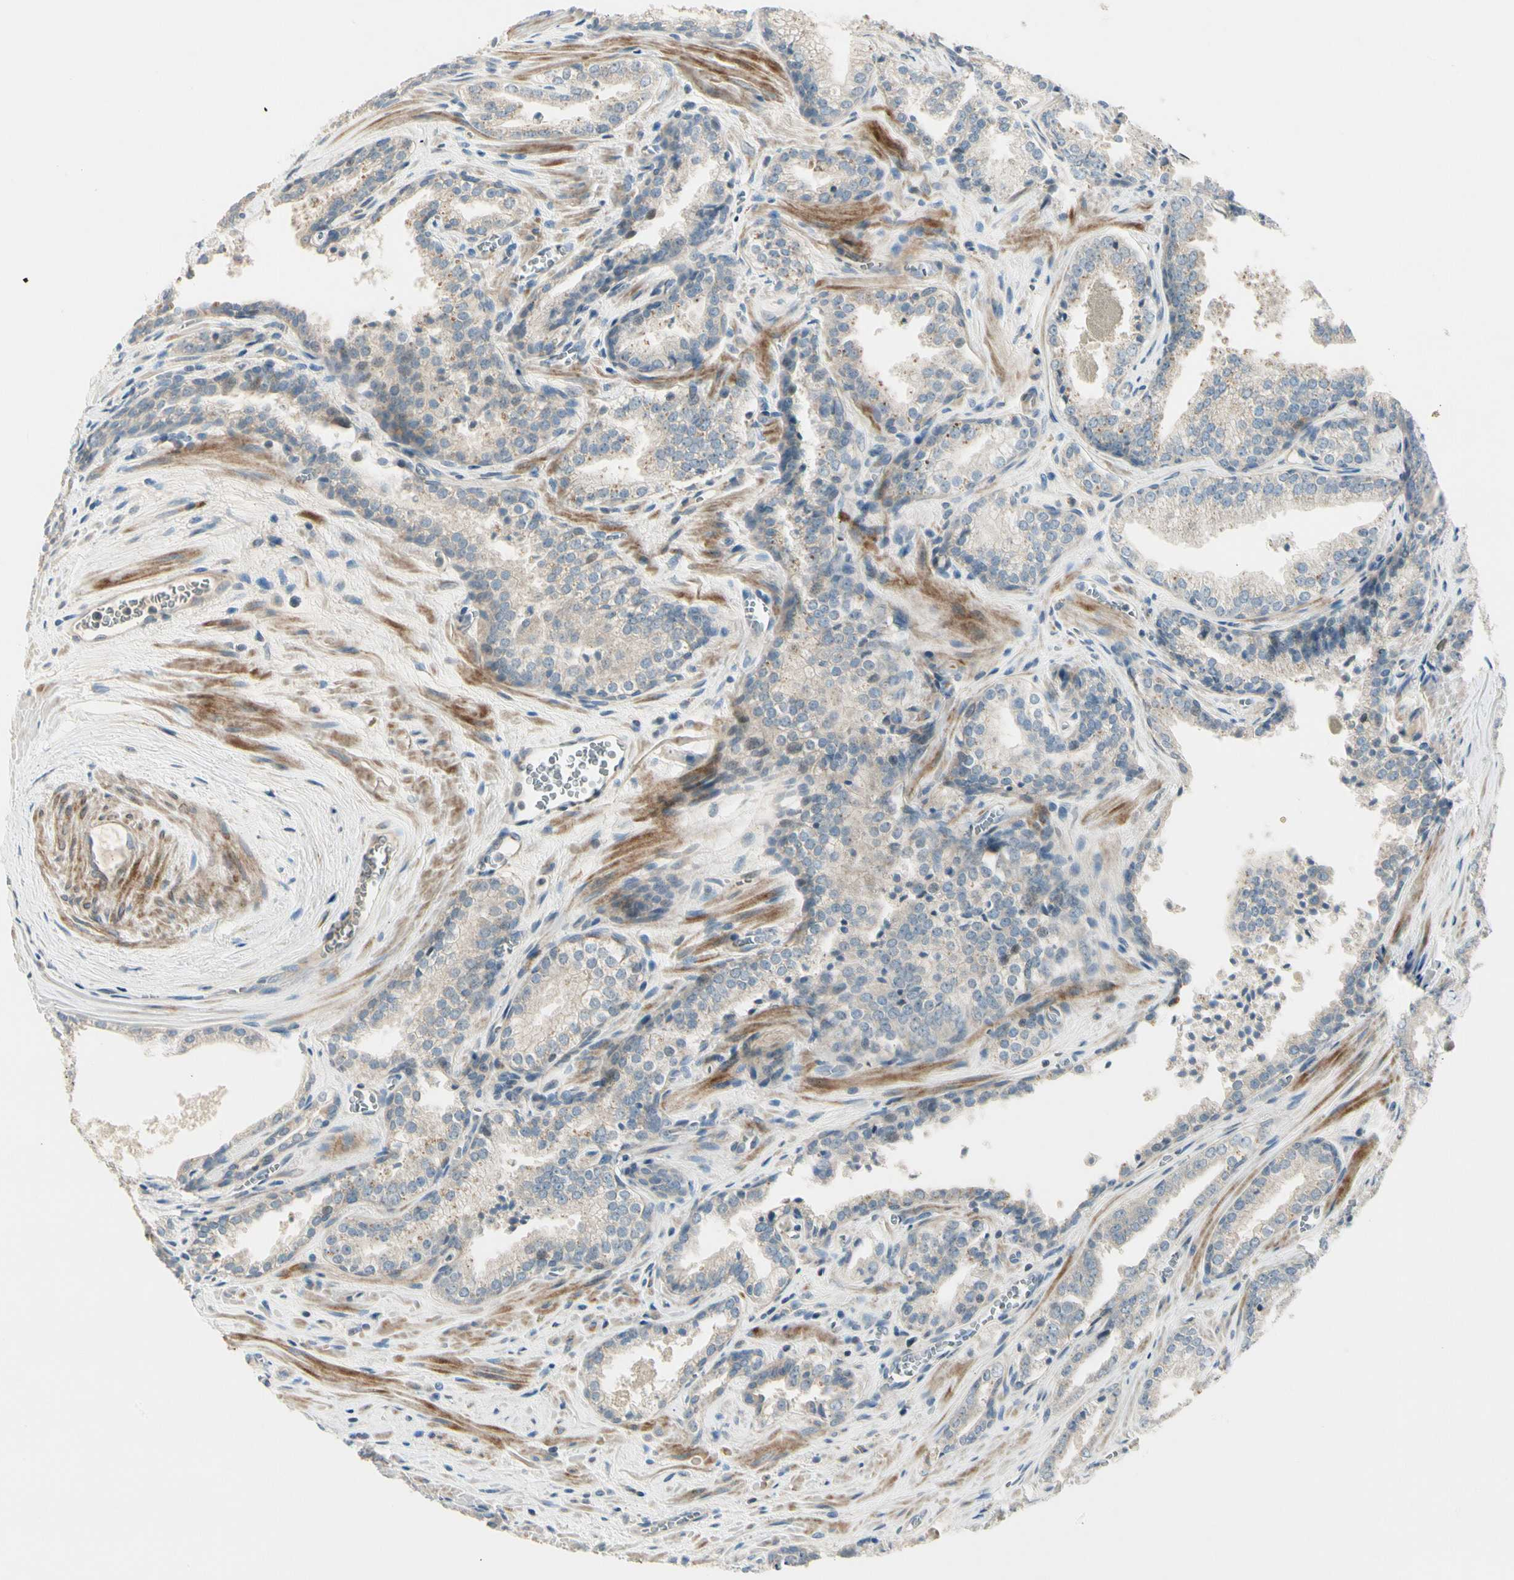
{"staining": {"intensity": "weak", "quantity": "25%-75%", "location": "cytoplasmic/membranous"}, "tissue": "prostate cancer", "cell_type": "Tumor cells", "image_type": "cancer", "snomed": [{"axis": "morphology", "description": "Adenocarcinoma, Low grade"}, {"axis": "topography", "description": "Prostate"}], "caption": "DAB (3,3'-diaminobenzidine) immunohistochemical staining of human prostate cancer (low-grade adenocarcinoma) displays weak cytoplasmic/membranous protein staining in about 25%-75% of tumor cells.", "gene": "ADGRA3", "patient": {"sex": "male", "age": 60}}